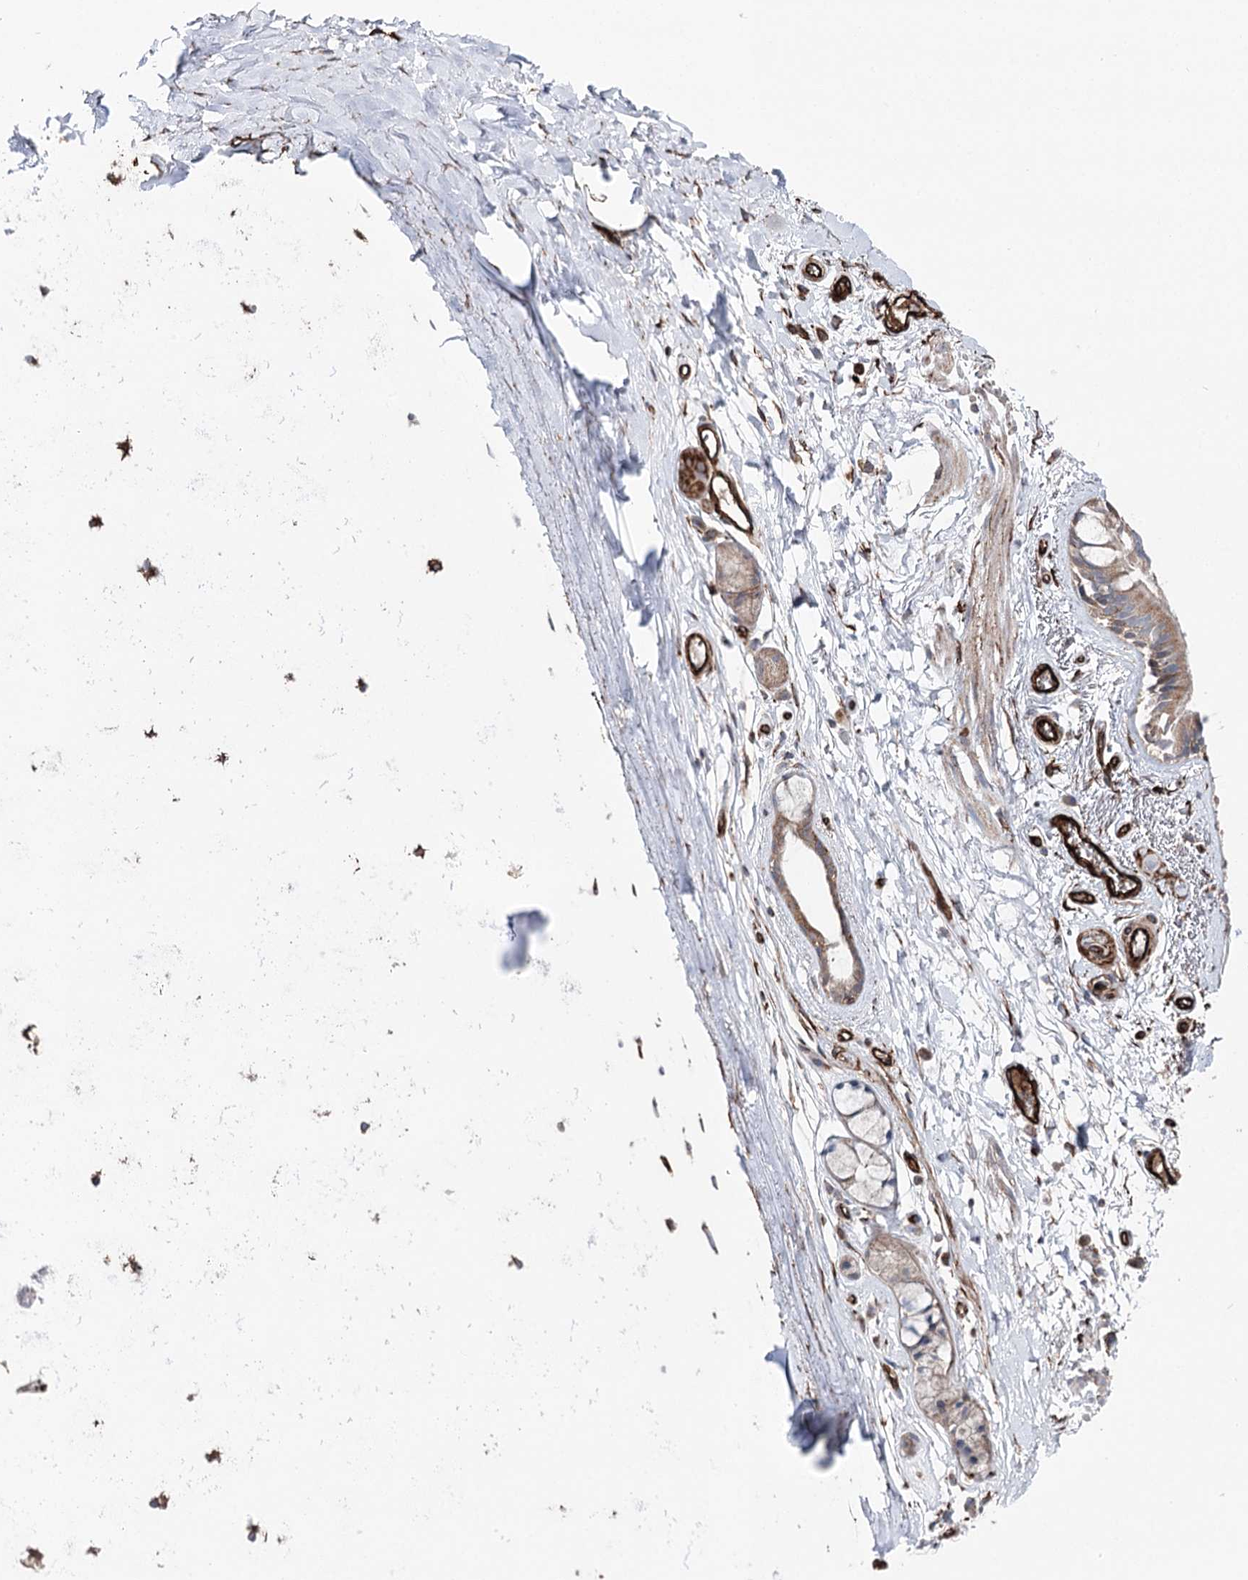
{"staining": {"intensity": "moderate", "quantity": ">75%", "location": "cytoplasmic/membranous,nuclear"}, "tissue": "adipose tissue", "cell_type": "Adipocytes", "image_type": "normal", "snomed": [{"axis": "morphology", "description": "Normal tissue, NOS"}, {"axis": "topography", "description": "Lymph node"}, {"axis": "topography", "description": "Bronchus"}], "caption": "Protein expression analysis of unremarkable adipose tissue exhibits moderate cytoplasmic/membranous,nuclear expression in approximately >75% of adipocytes.", "gene": "MIB1", "patient": {"sex": "male", "age": 63}}